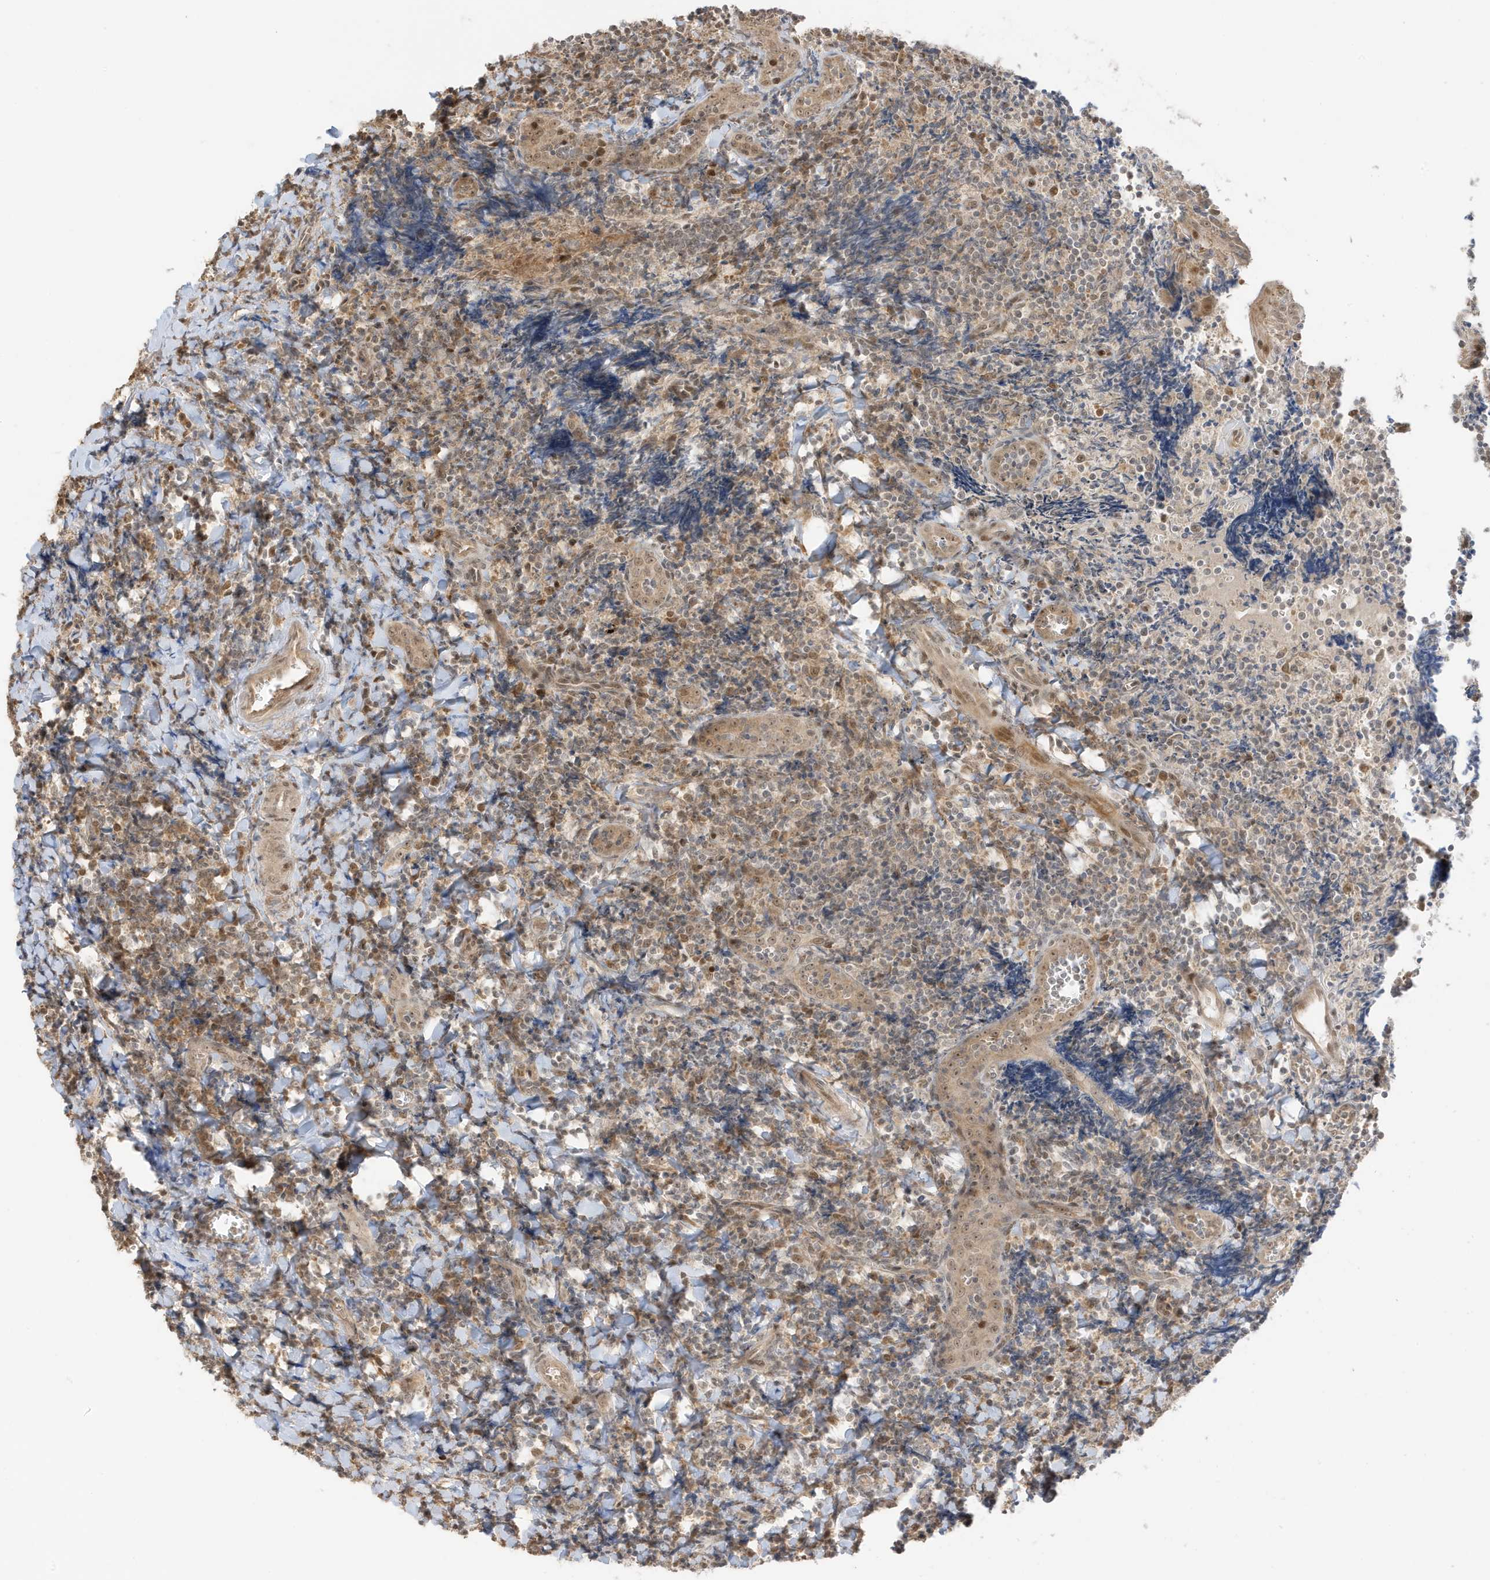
{"staining": {"intensity": "negative", "quantity": "none", "location": "none"}, "tissue": "tonsil", "cell_type": "Germinal center cells", "image_type": "normal", "snomed": [{"axis": "morphology", "description": "Normal tissue, NOS"}, {"axis": "topography", "description": "Tonsil"}], "caption": "Immunohistochemistry (IHC) image of unremarkable tonsil: tonsil stained with DAB (3,3'-diaminobenzidine) shows no significant protein expression in germinal center cells.", "gene": "ZBTB41", "patient": {"sex": "male", "age": 27}}